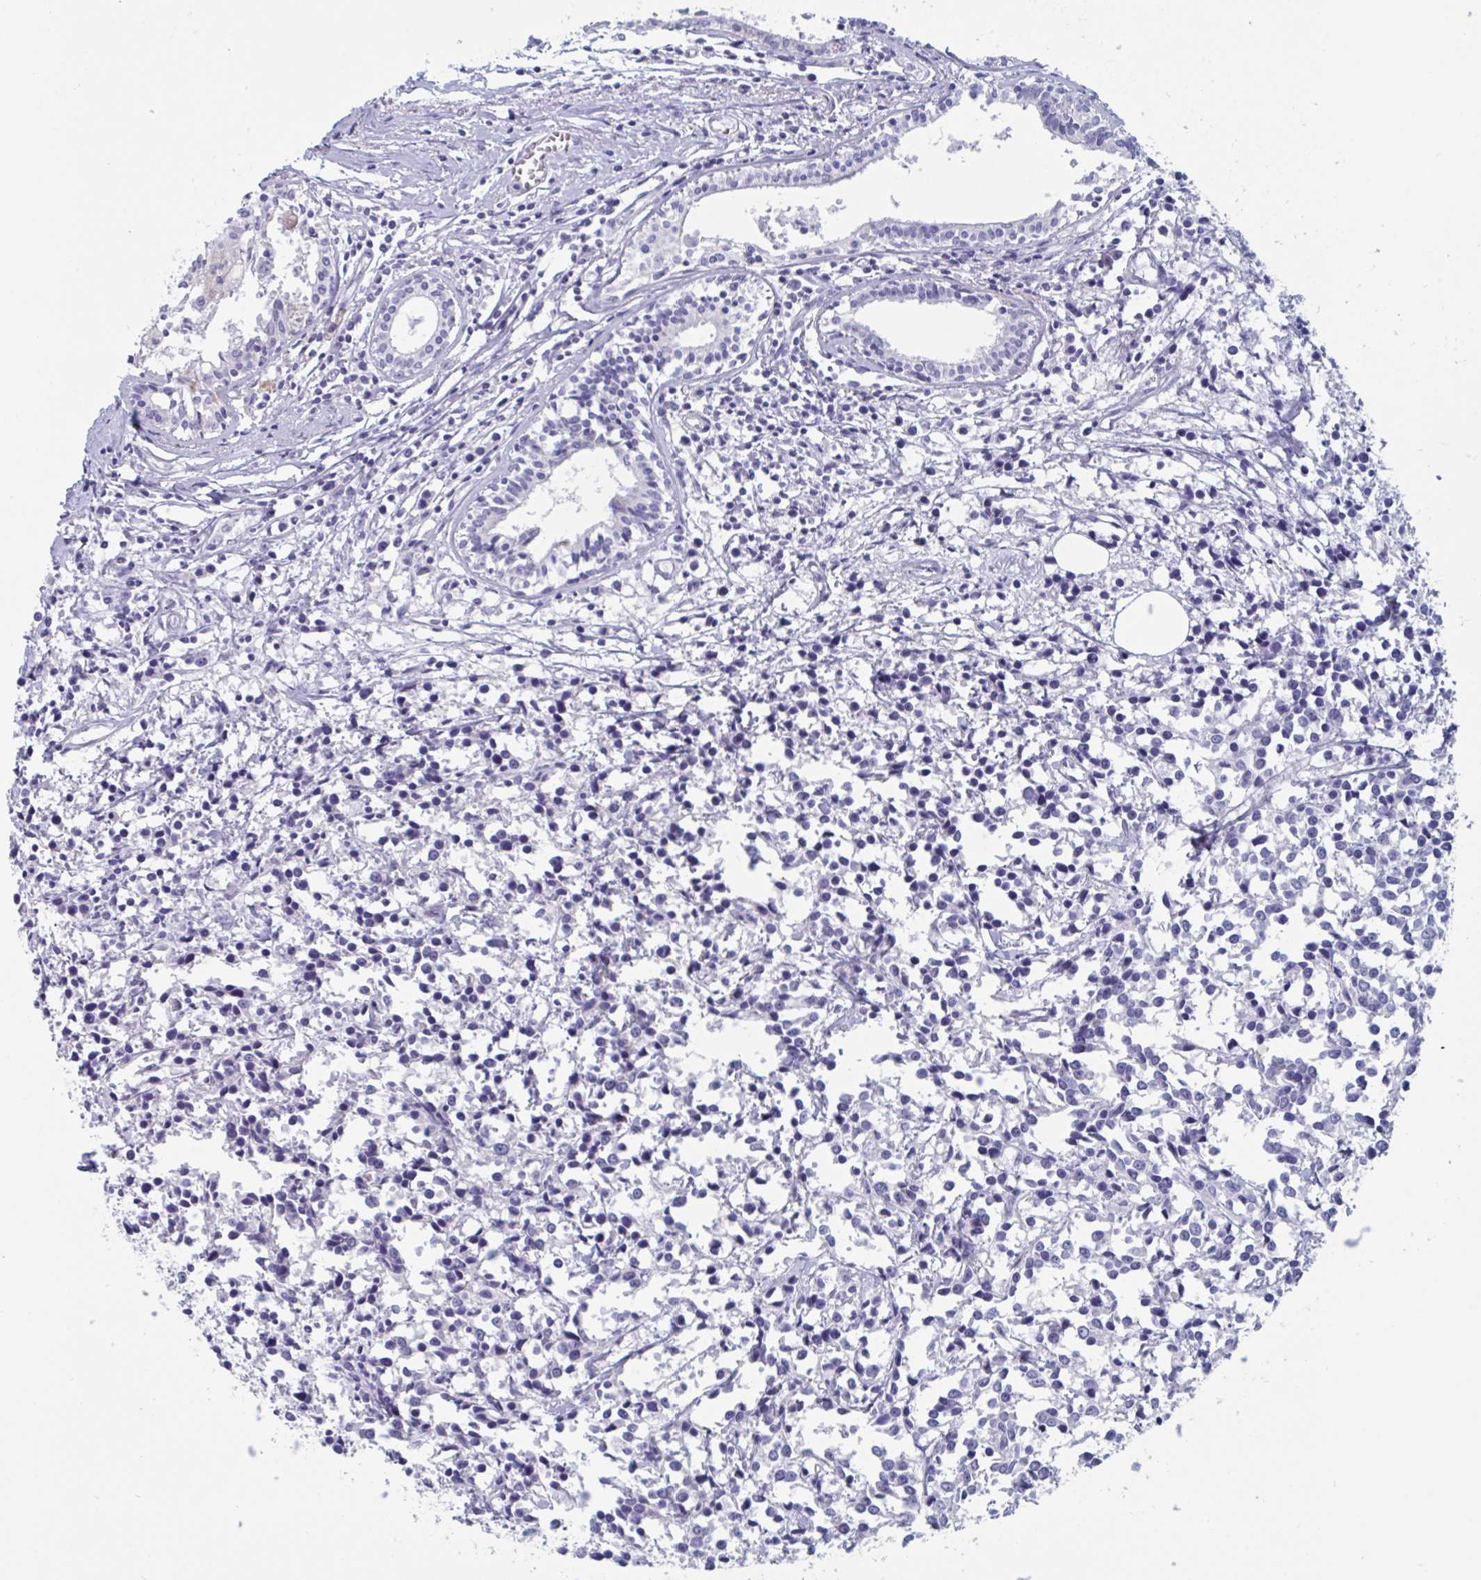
{"staining": {"intensity": "negative", "quantity": "none", "location": "none"}, "tissue": "breast cancer", "cell_type": "Tumor cells", "image_type": "cancer", "snomed": [{"axis": "morphology", "description": "Duct carcinoma"}, {"axis": "topography", "description": "Breast"}], "caption": "Immunohistochemistry histopathology image of human infiltrating ductal carcinoma (breast) stained for a protein (brown), which shows no expression in tumor cells.", "gene": "NDUFC2", "patient": {"sex": "female", "age": 80}}